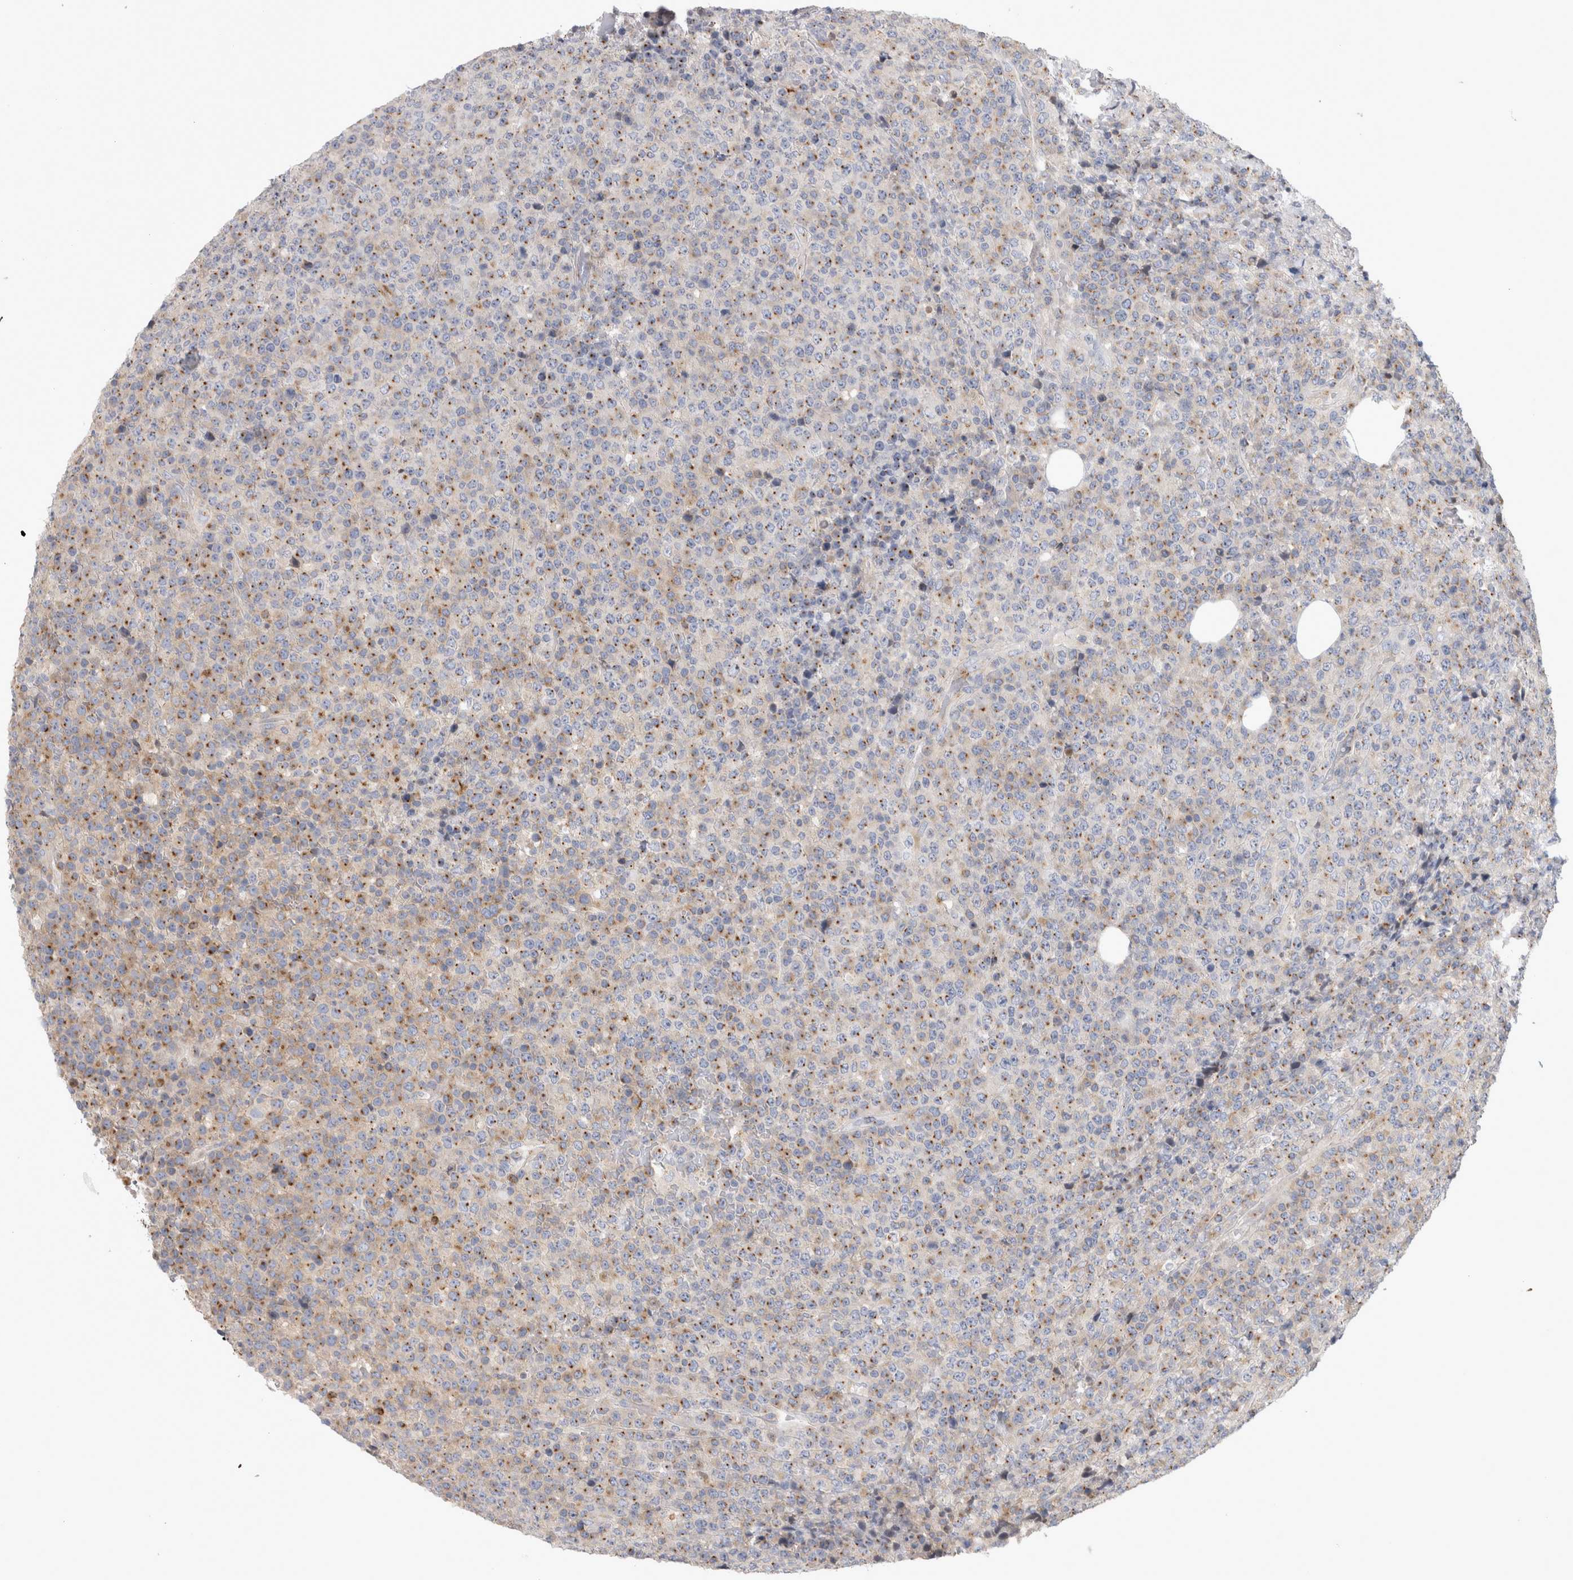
{"staining": {"intensity": "weak", "quantity": "25%-75%", "location": "cytoplasmic/membranous"}, "tissue": "lymphoma", "cell_type": "Tumor cells", "image_type": "cancer", "snomed": [{"axis": "morphology", "description": "Malignant lymphoma, non-Hodgkin's type, High grade"}, {"axis": "topography", "description": "Lymph node"}], "caption": "Brown immunohistochemical staining in human lymphoma demonstrates weak cytoplasmic/membranous expression in approximately 25%-75% of tumor cells.", "gene": "AKAP9", "patient": {"sex": "male", "age": 13}}